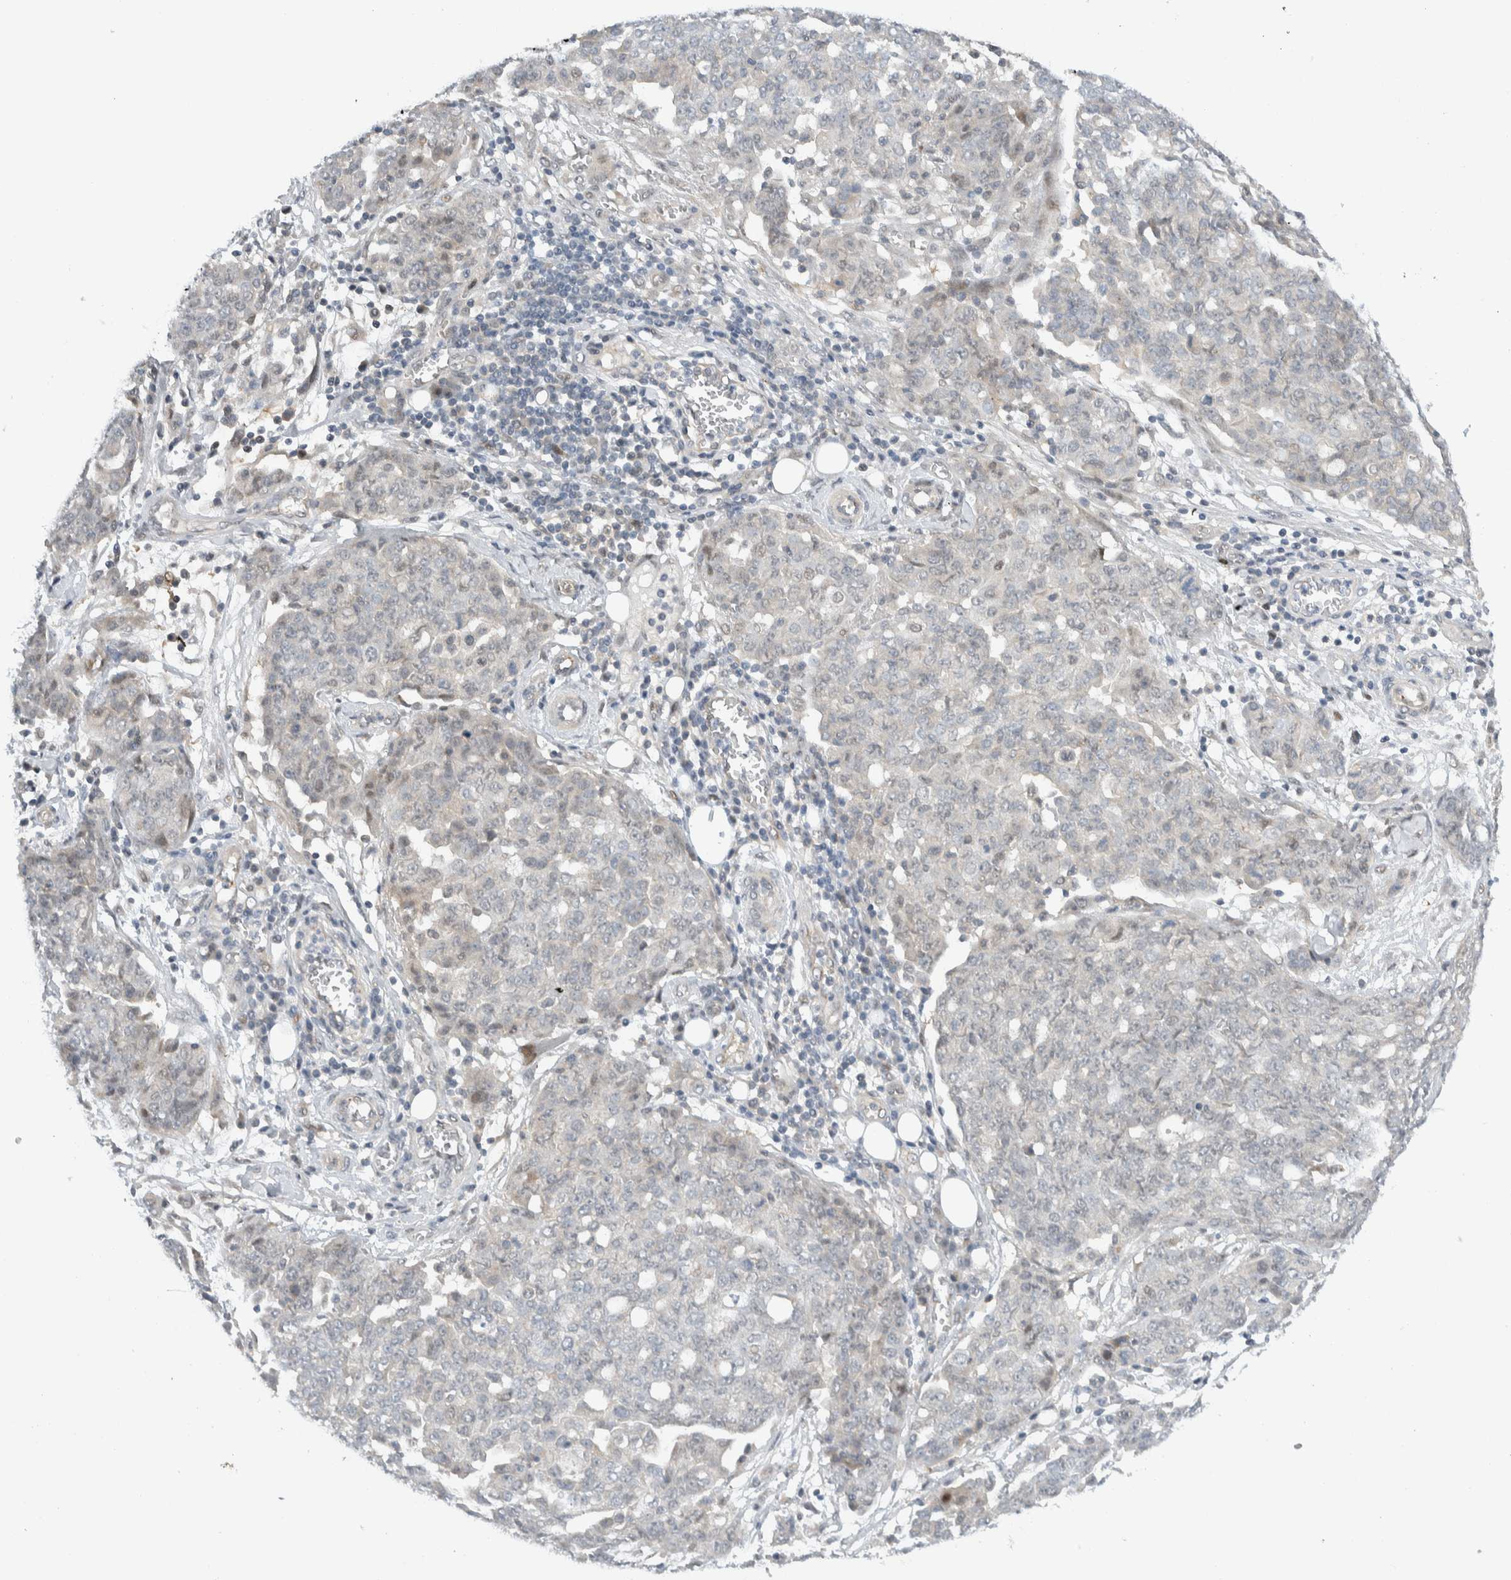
{"staining": {"intensity": "negative", "quantity": "none", "location": "none"}, "tissue": "ovarian cancer", "cell_type": "Tumor cells", "image_type": "cancer", "snomed": [{"axis": "morphology", "description": "Cystadenocarcinoma, serous, NOS"}, {"axis": "topography", "description": "Soft tissue"}, {"axis": "topography", "description": "Ovary"}], "caption": "There is no significant positivity in tumor cells of ovarian cancer (serous cystadenocarcinoma).", "gene": "NCR3LG1", "patient": {"sex": "female", "age": 57}}